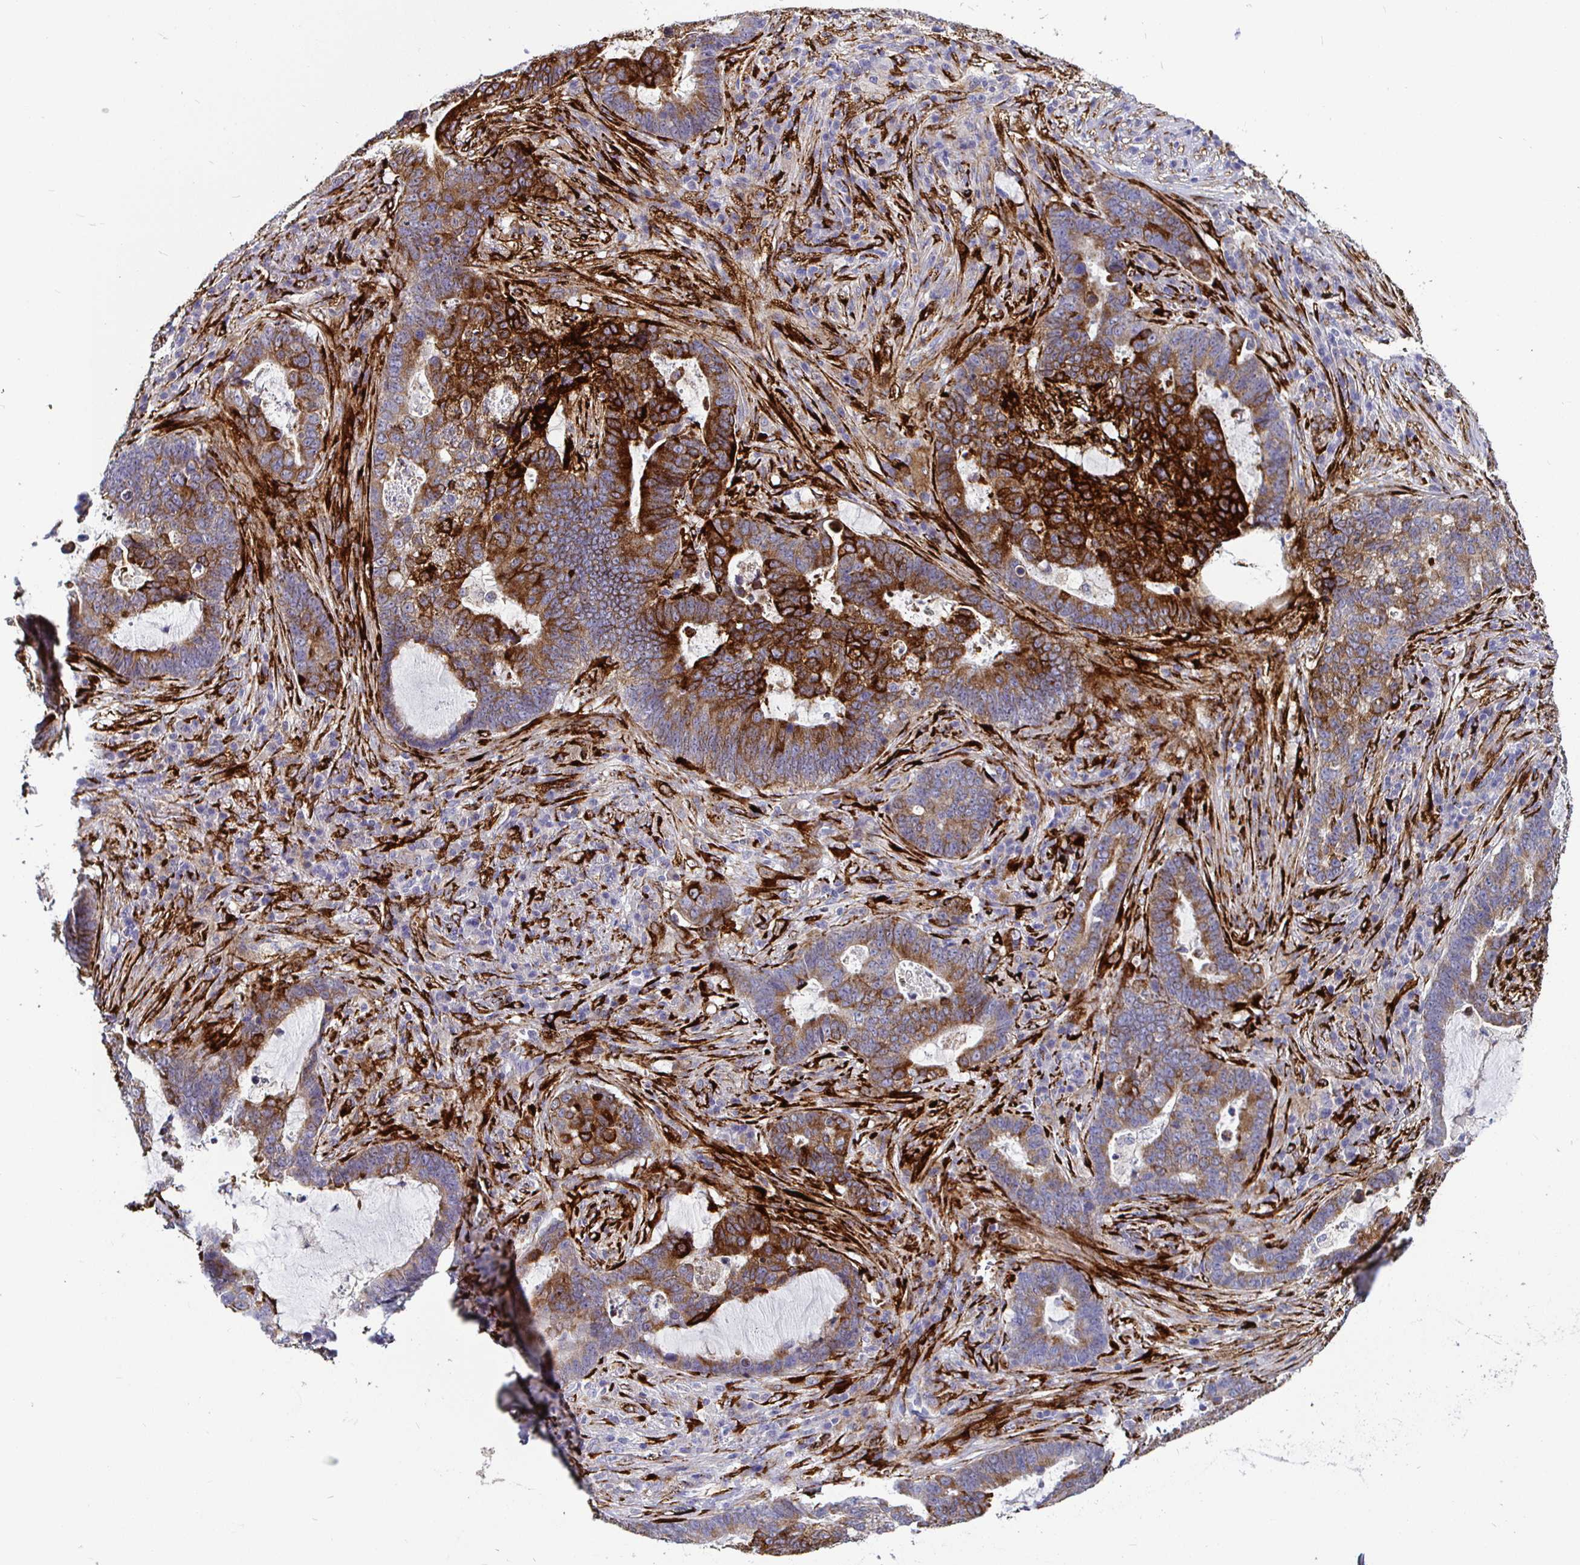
{"staining": {"intensity": "strong", "quantity": "25%-75%", "location": "cytoplasmic/membranous"}, "tissue": "lung cancer", "cell_type": "Tumor cells", "image_type": "cancer", "snomed": [{"axis": "morphology", "description": "Aneuploidy"}, {"axis": "morphology", "description": "Adenocarcinoma, NOS"}, {"axis": "morphology", "description": "Adenocarcinoma primary or metastatic"}, {"axis": "topography", "description": "Lung"}], "caption": "This histopathology image displays lung cancer (adenocarcinoma primary or metastatic) stained with immunohistochemistry to label a protein in brown. The cytoplasmic/membranous of tumor cells show strong positivity for the protein. Nuclei are counter-stained blue.", "gene": "P4HA2", "patient": {"sex": "female", "age": 75}}